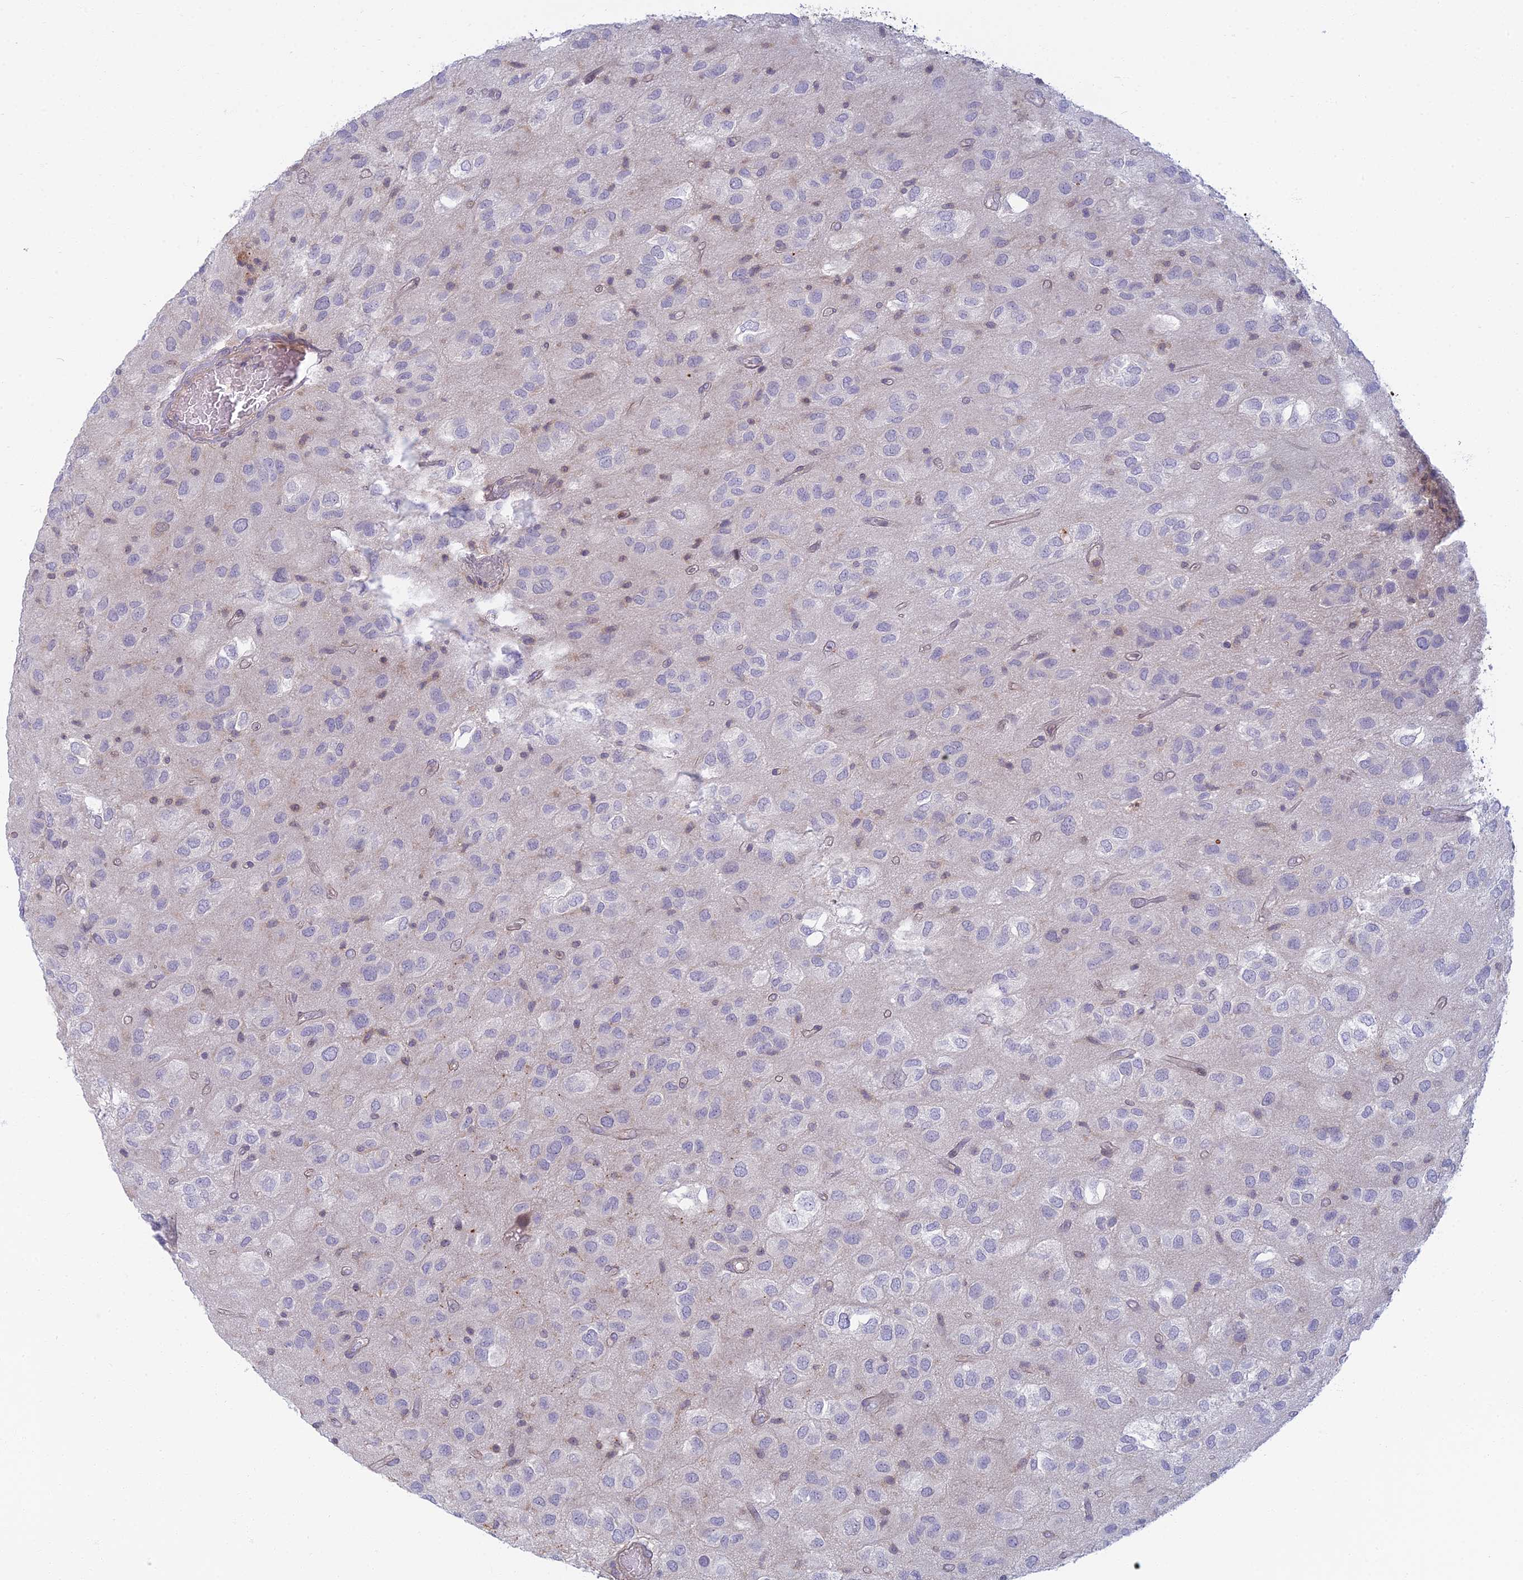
{"staining": {"intensity": "negative", "quantity": "none", "location": "none"}, "tissue": "glioma", "cell_type": "Tumor cells", "image_type": "cancer", "snomed": [{"axis": "morphology", "description": "Glioma, malignant, Low grade"}, {"axis": "topography", "description": "Brain"}], "caption": "Micrograph shows no significant protein positivity in tumor cells of malignant glioma (low-grade).", "gene": "CHMP4B", "patient": {"sex": "male", "age": 66}}